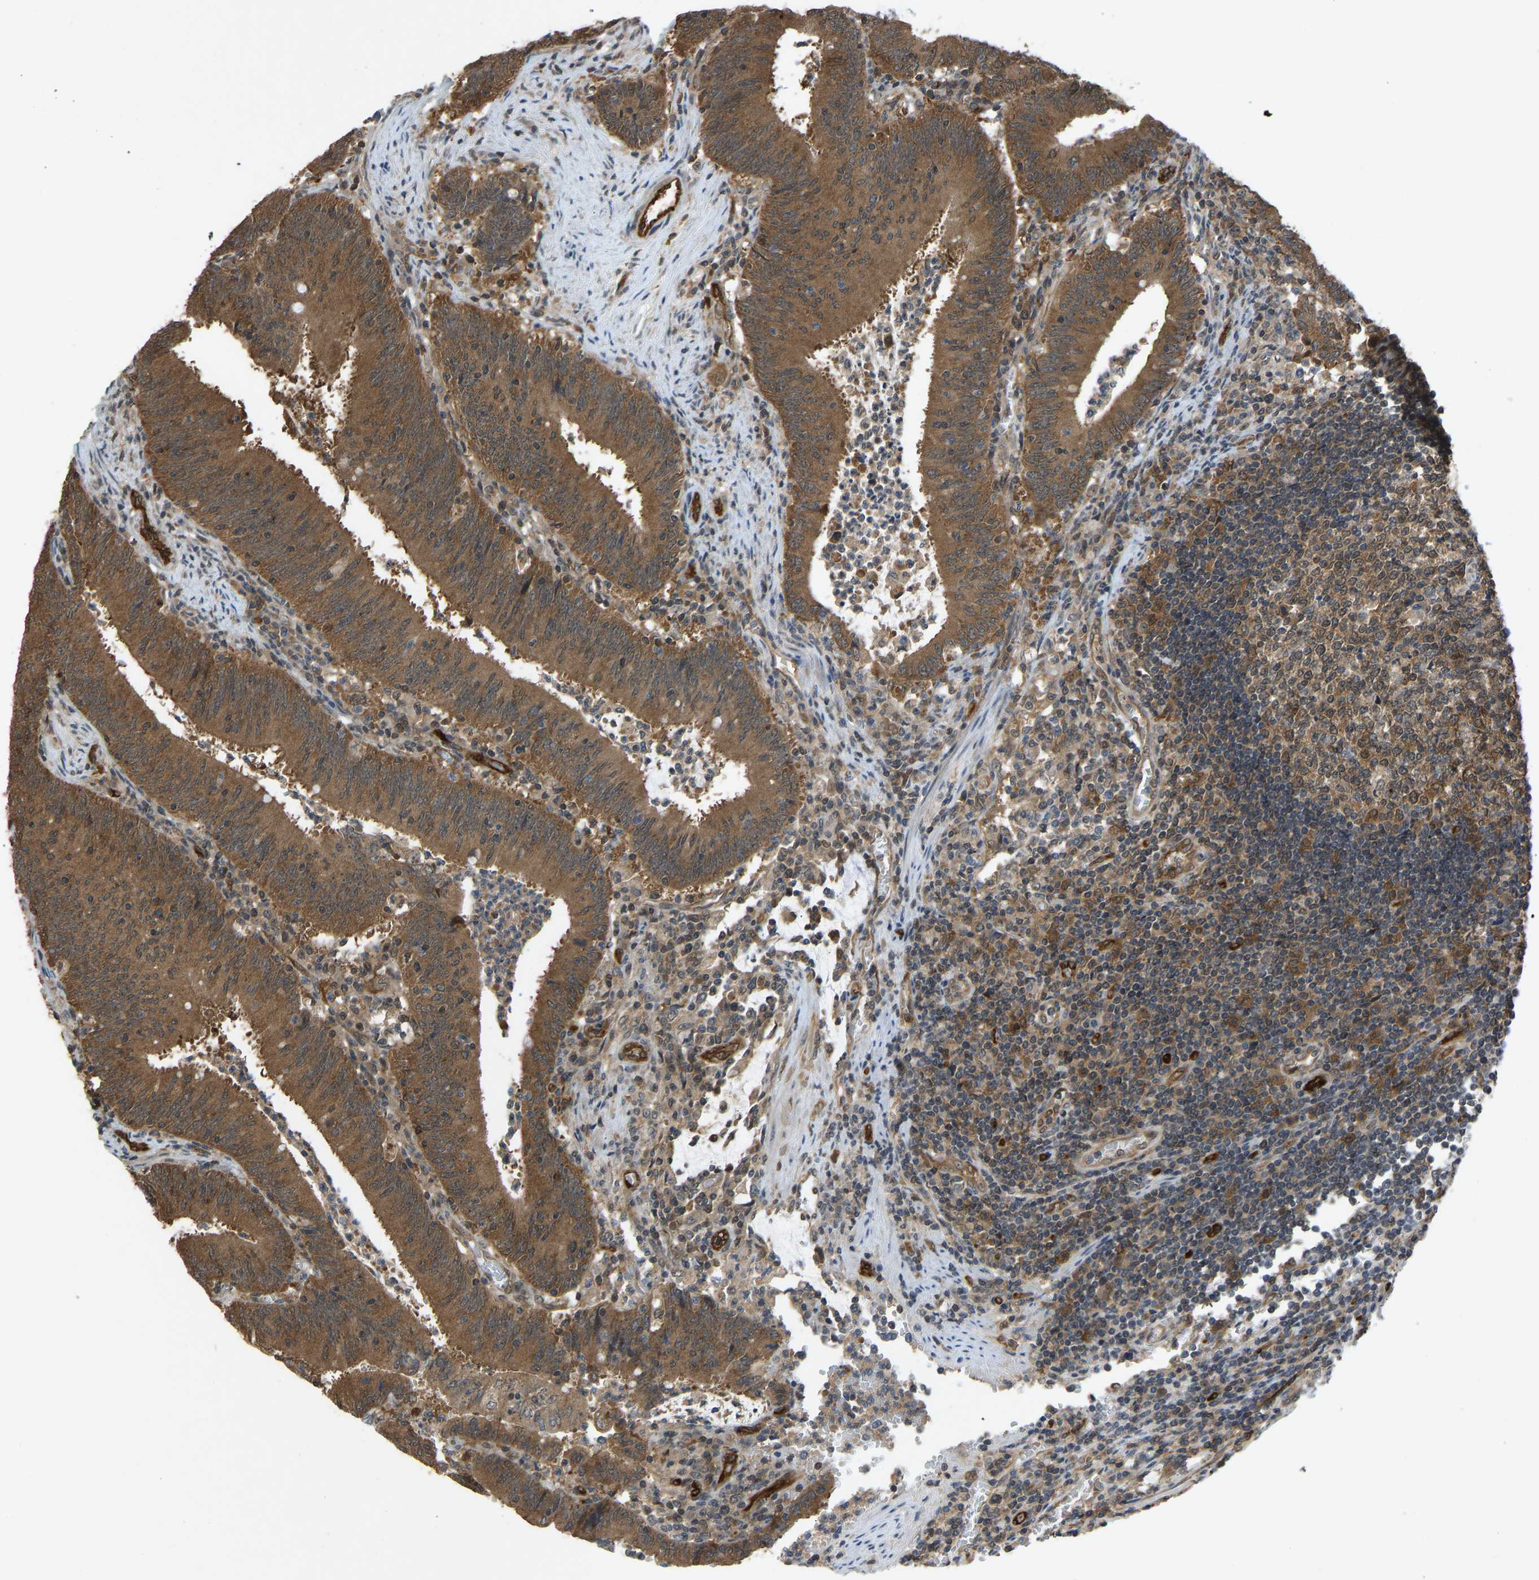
{"staining": {"intensity": "strong", "quantity": ">75%", "location": "cytoplasmic/membranous"}, "tissue": "colorectal cancer", "cell_type": "Tumor cells", "image_type": "cancer", "snomed": [{"axis": "morphology", "description": "Normal tissue, NOS"}, {"axis": "morphology", "description": "Adenocarcinoma, NOS"}, {"axis": "topography", "description": "Rectum"}], "caption": "A brown stain shows strong cytoplasmic/membranous positivity of a protein in human colorectal cancer tumor cells.", "gene": "CCT8", "patient": {"sex": "female", "age": 66}}